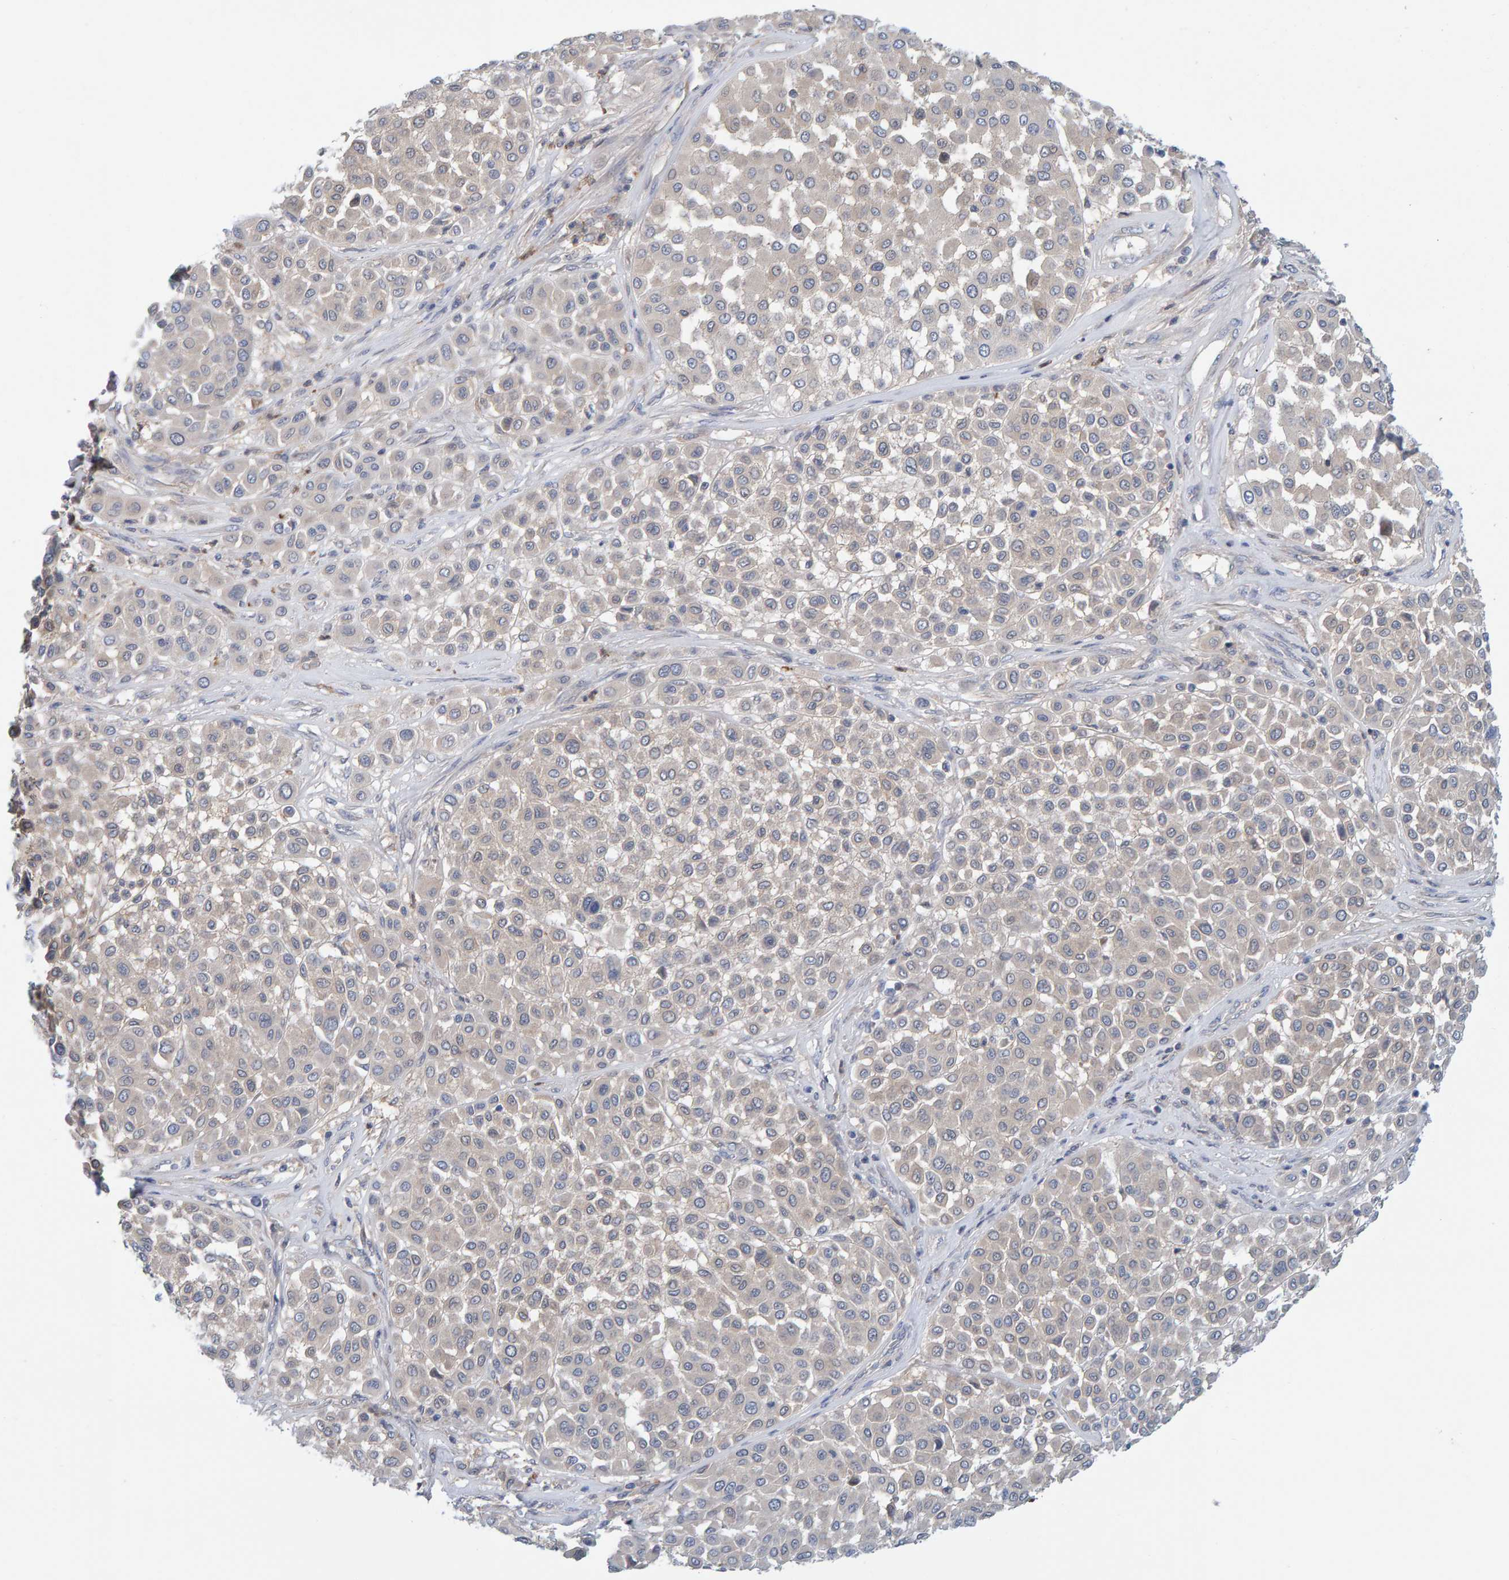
{"staining": {"intensity": "weak", "quantity": ">75%", "location": "cytoplasmic/membranous"}, "tissue": "melanoma", "cell_type": "Tumor cells", "image_type": "cancer", "snomed": [{"axis": "morphology", "description": "Malignant melanoma, Metastatic site"}, {"axis": "topography", "description": "Soft tissue"}], "caption": "Melanoma was stained to show a protein in brown. There is low levels of weak cytoplasmic/membranous positivity in about >75% of tumor cells.", "gene": "TATDN1", "patient": {"sex": "male", "age": 41}}